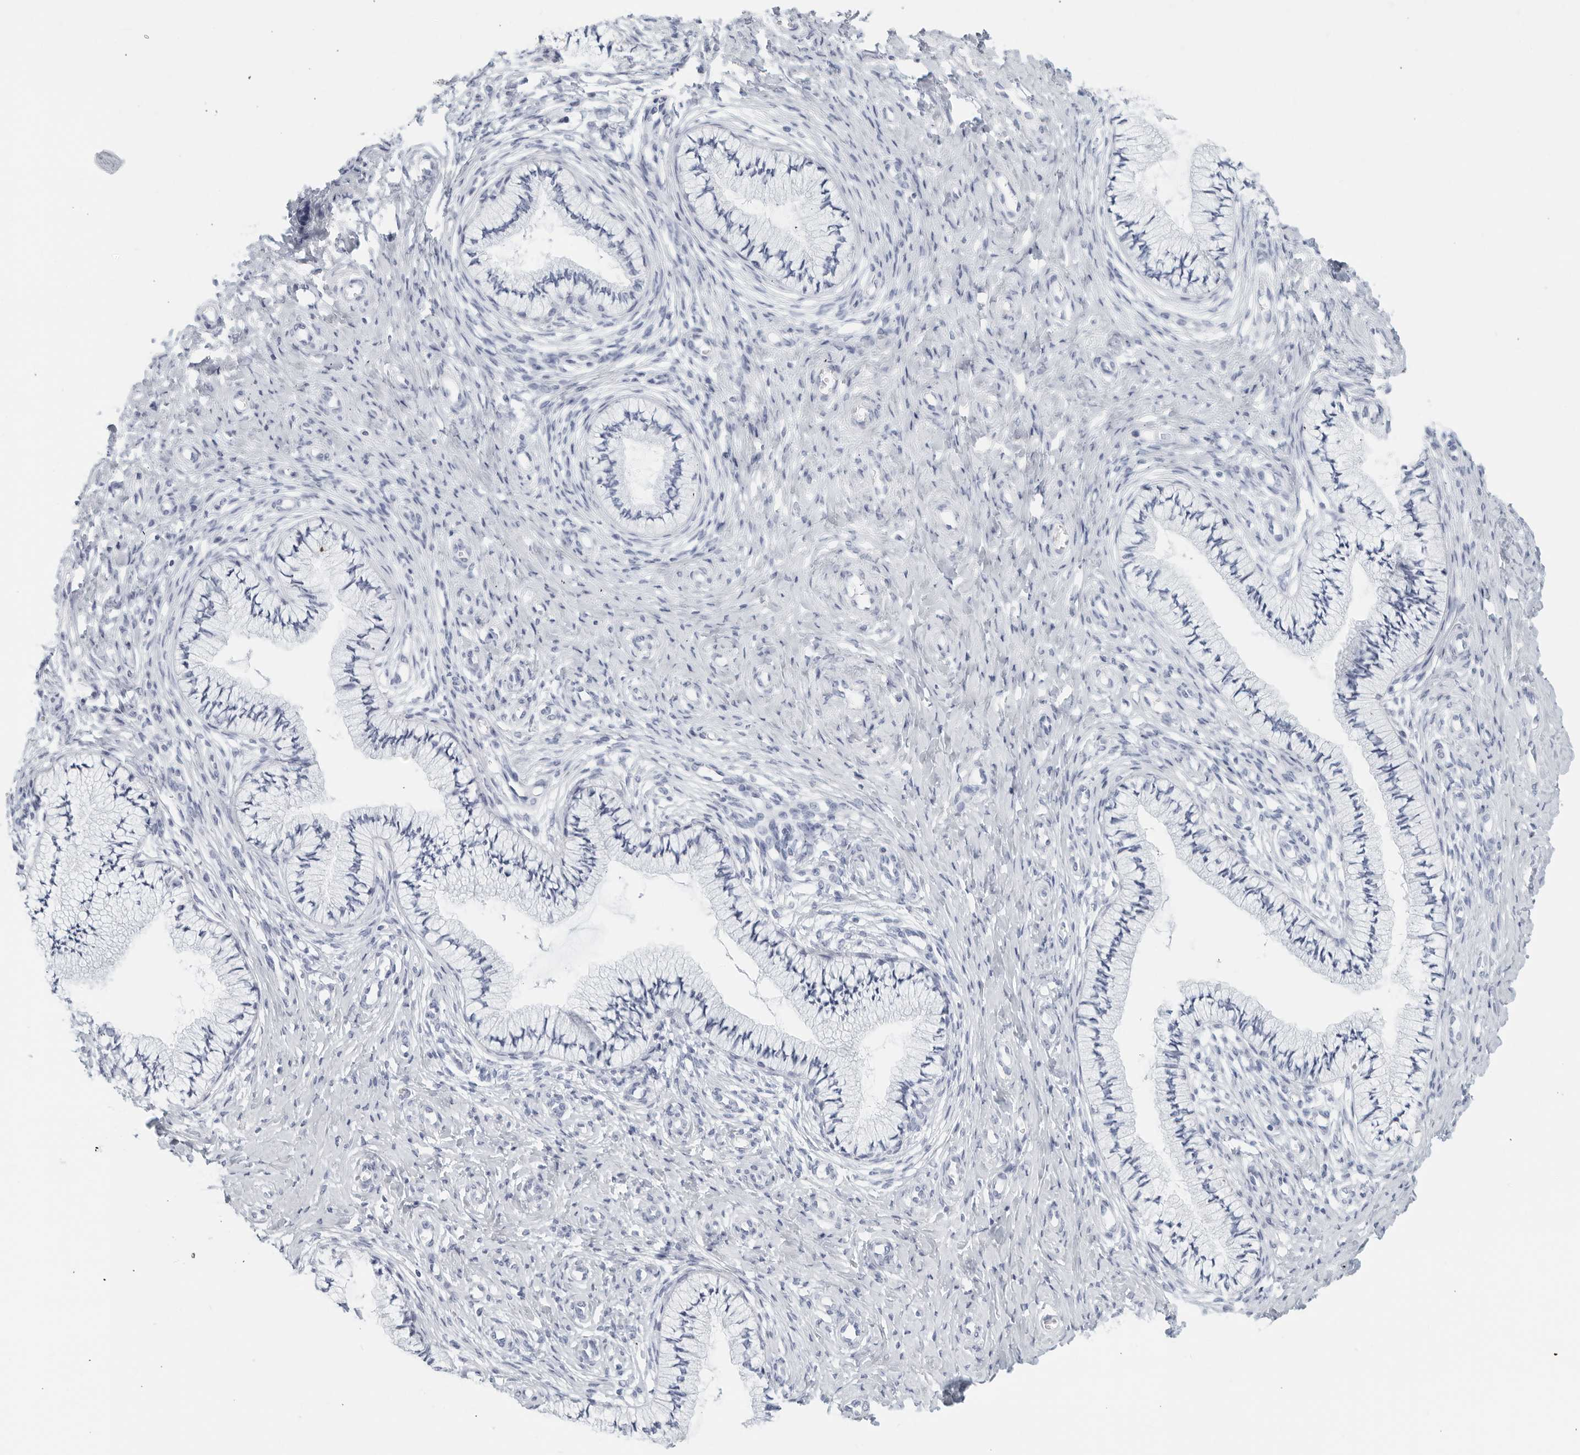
{"staining": {"intensity": "negative", "quantity": "none", "location": "none"}, "tissue": "cervix", "cell_type": "Glandular cells", "image_type": "normal", "snomed": [{"axis": "morphology", "description": "Normal tissue, NOS"}, {"axis": "topography", "description": "Cervix"}], "caption": "Unremarkable cervix was stained to show a protein in brown. There is no significant expression in glandular cells. (DAB (3,3'-diaminobenzidine) immunohistochemistry (IHC) with hematoxylin counter stain).", "gene": "FGG", "patient": {"sex": "female", "age": 36}}